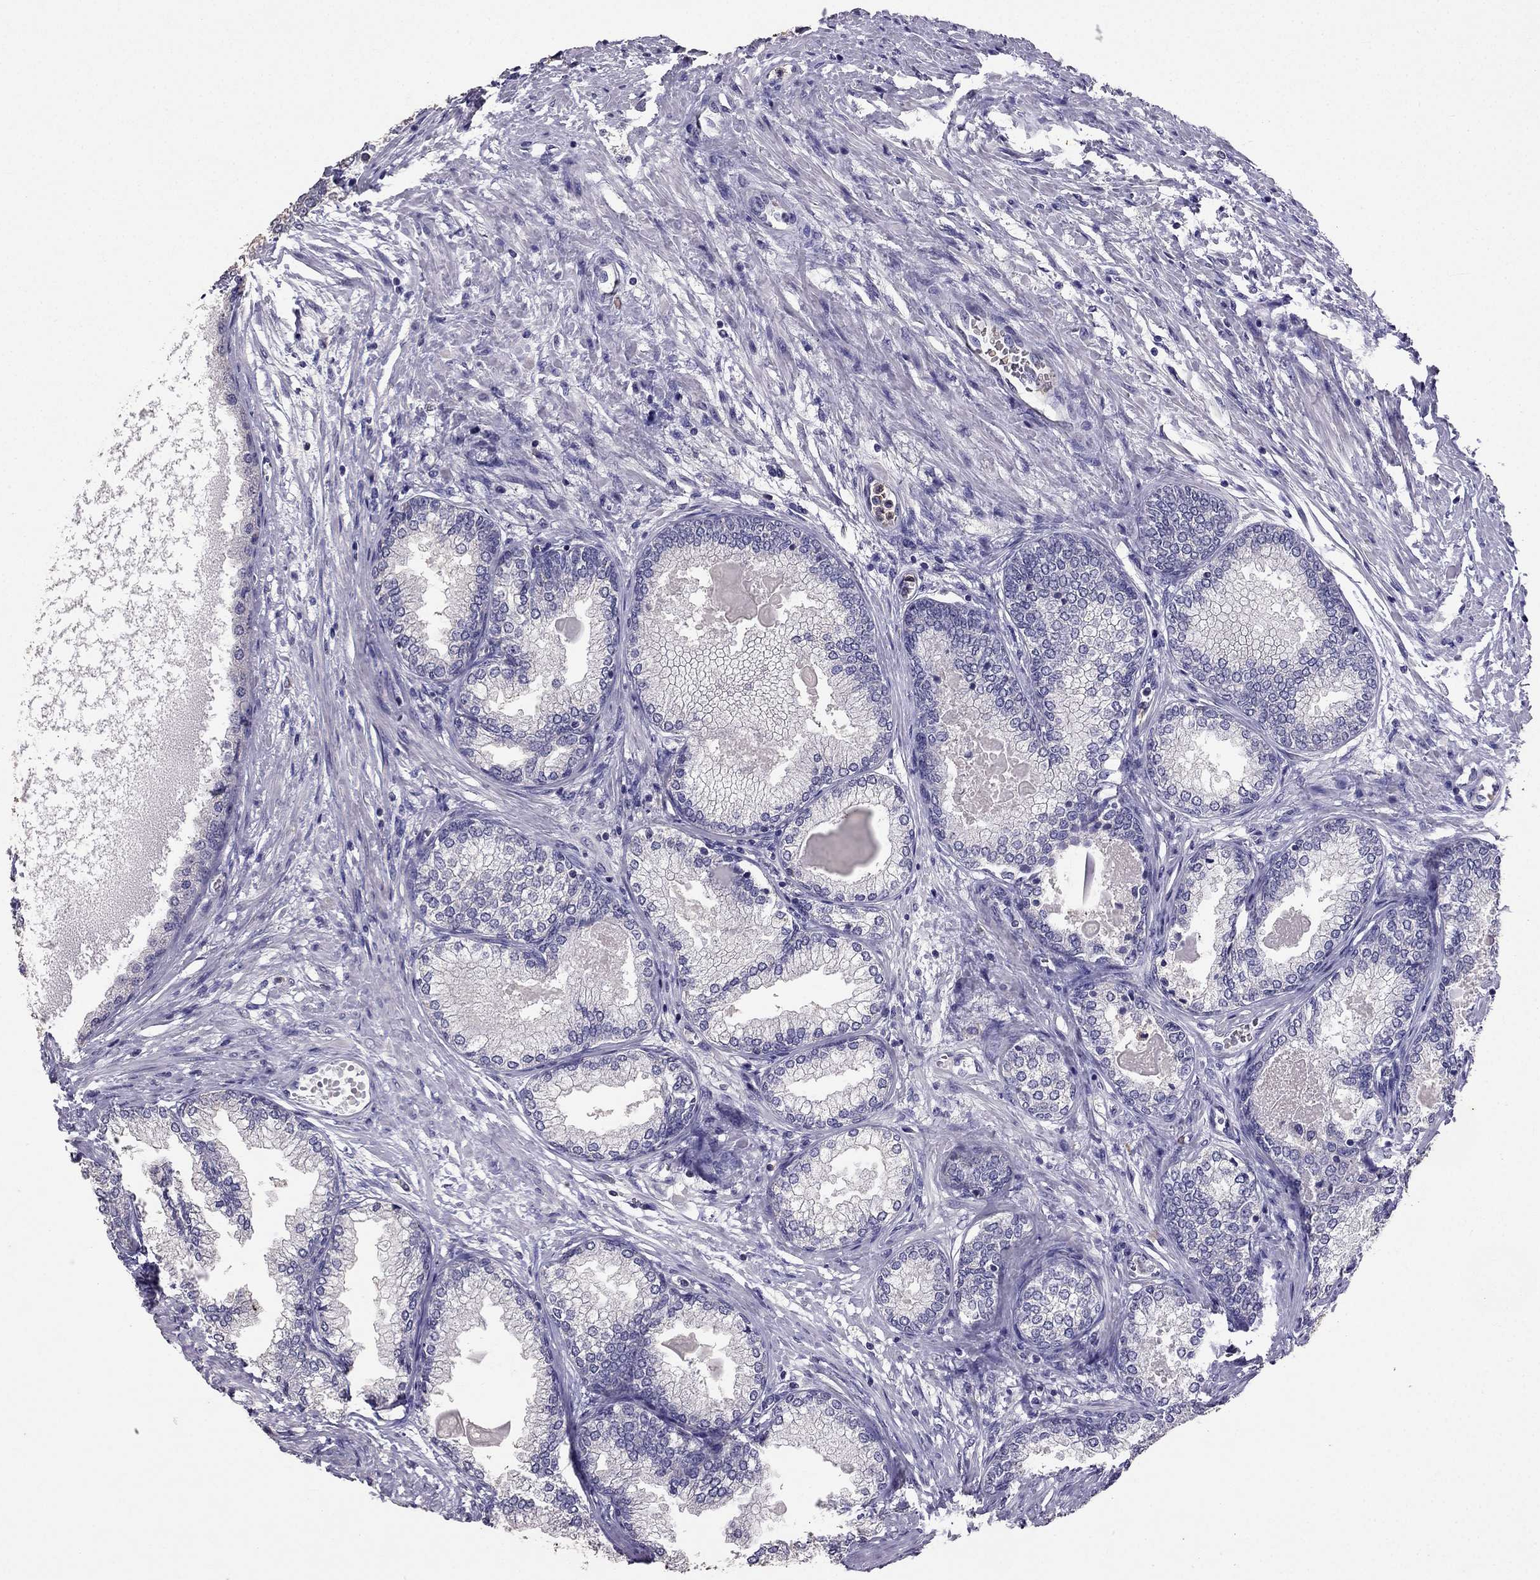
{"staining": {"intensity": "negative", "quantity": "none", "location": "none"}, "tissue": "prostate", "cell_type": "Glandular cells", "image_type": "normal", "snomed": [{"axis": "morphology", "description": "Normal tissue, NOS"}, {"axis": "topography", "description": "Prostate"}], "caption": "High magnification brightfield microscopy of unremarkable prostate stained with DAB (3,3'-diaminobenzidine) (brown) and counterstained with hematoxylin (blue): glandular cells show no significant expression.", "gene": "RFLNB", "patient": {"sex": "male", "age": 72}}